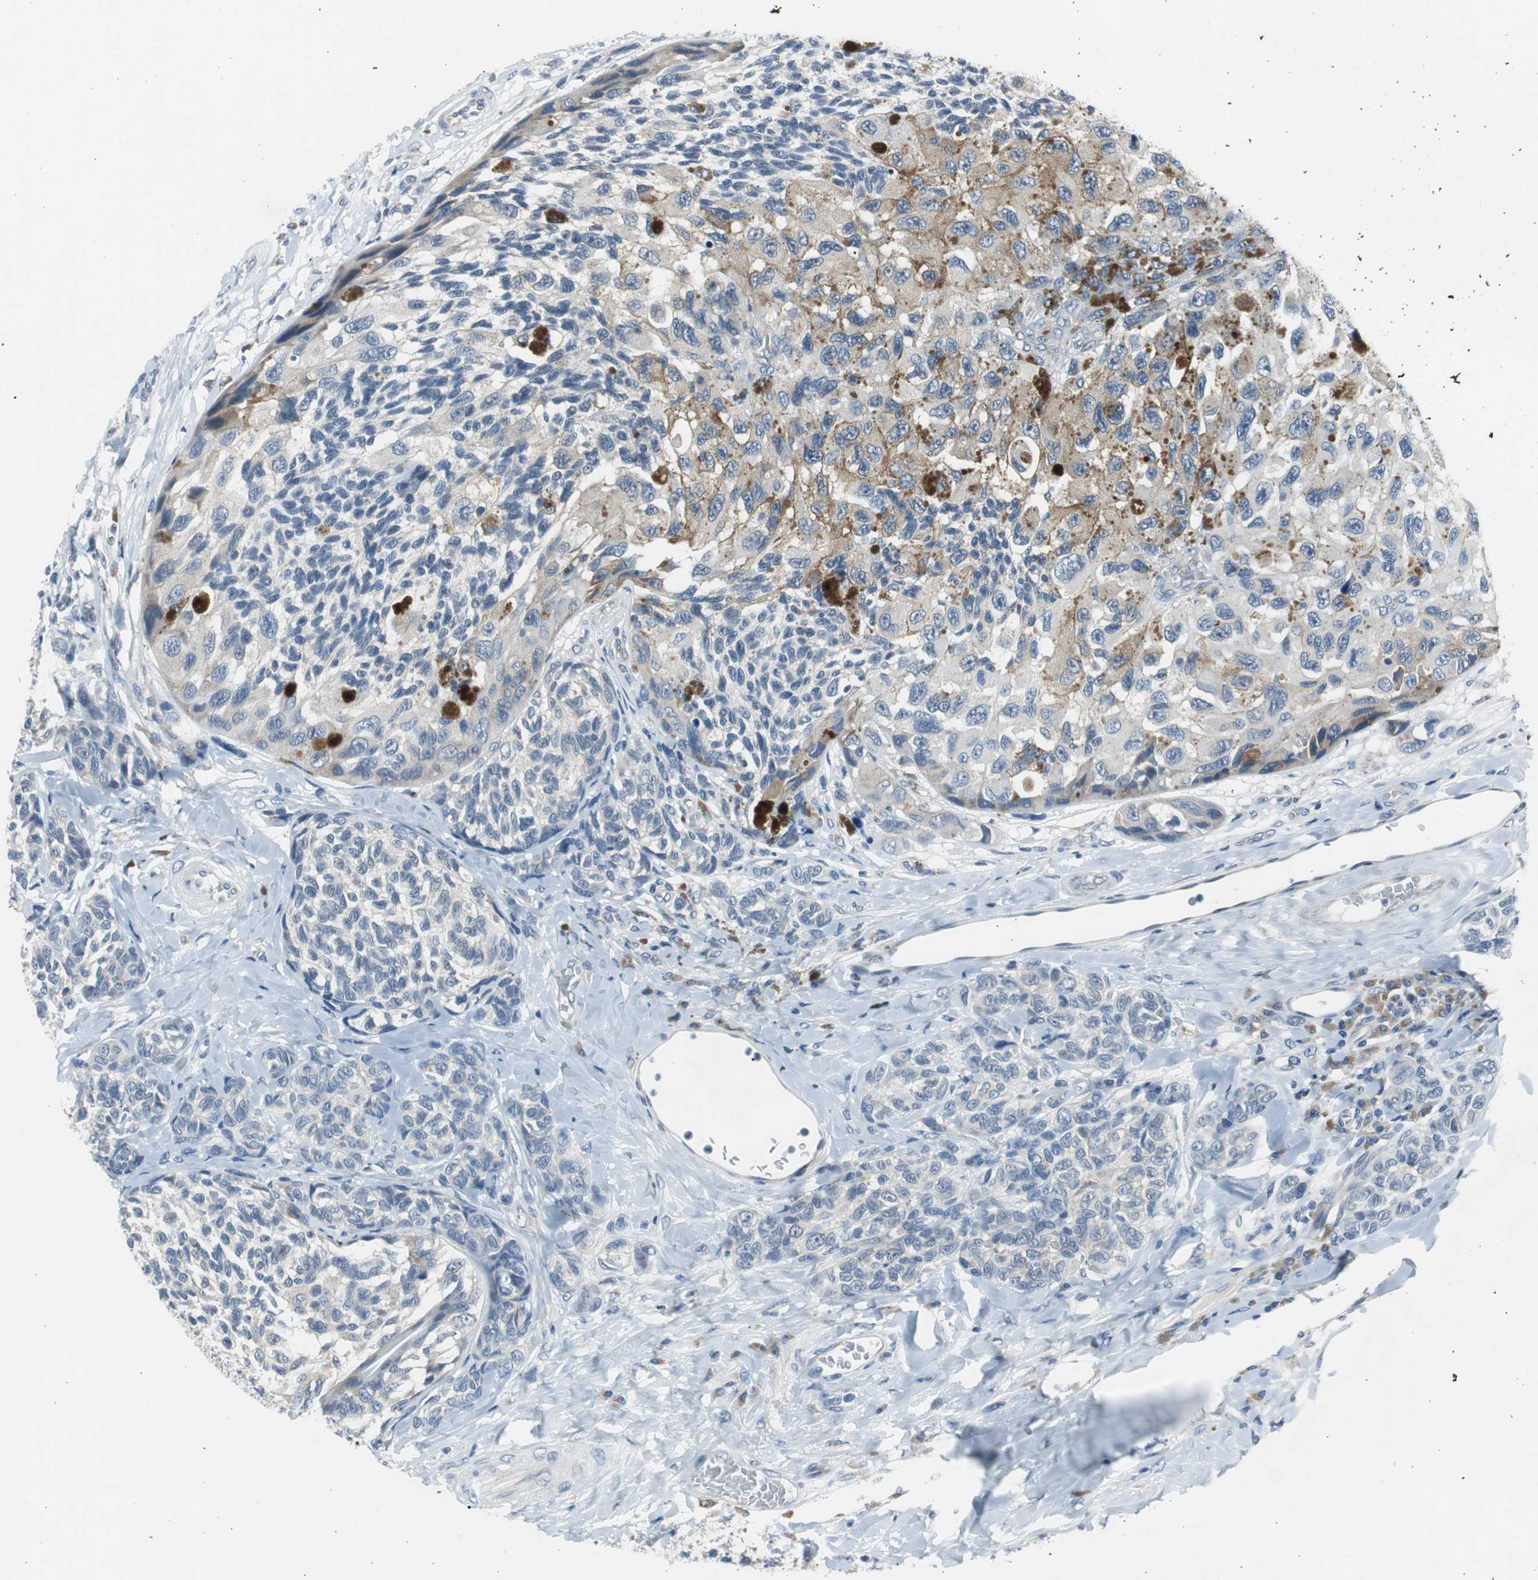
{"staining": {"intensity": "moderate", "quantity": "<25%", "location": "cytoplasmic/membranous"}, "tissue": "melanoma", "cell_type": "Tumor cells", "image_type": "cancer", "snomed": [{"axis": "morphology", "description": "Malignant melanoma, NOS"}, {"axis": "topography", "description": "Skin"}], "caption": "Immunohistochemistry photomicrograph of human malignant melanoma stained for a protein (brown), which reveals low levels of moderate cytoplasmic/membranous expression in approximately <25% of tumor cells.", "gene": "PLAA", "patient": {"sex": "female", "age": 73}}